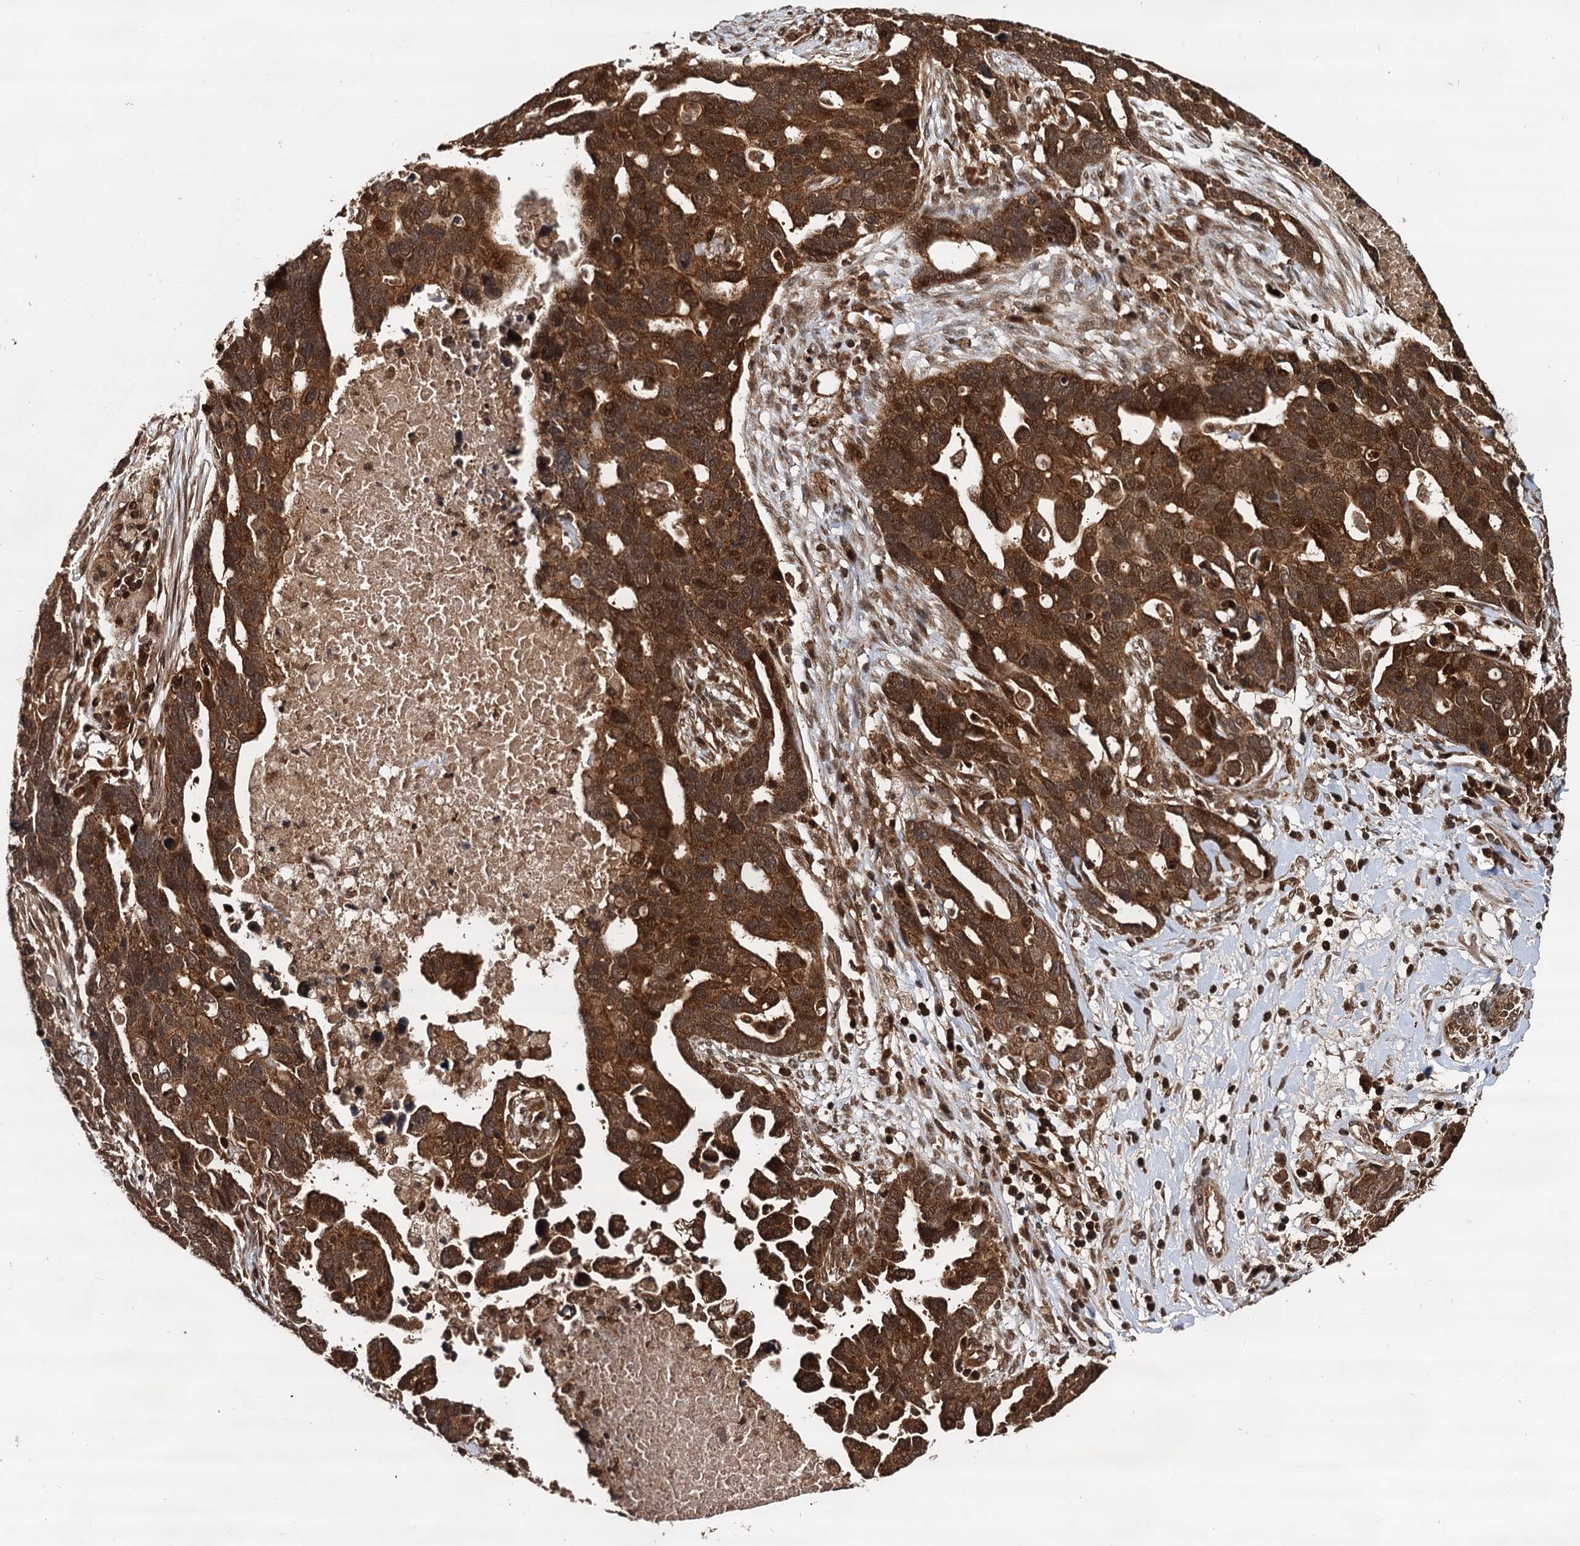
{"staining": {"intensity": "strong", "quantity": ">75%", "location": "cytoplasmic/membranous,nuclear"}, "tissue": "ovarian cancer", "cell_type": "Tumor cells", "image_type": "cancer", "snomed": [{"axis": "morphology", "description": "Cystadenocarcinoma, serous, NOS"}, {"axis": "topography", "description": "Ovary"}], "caption": "Immunohistochemical staining of human serous cystadenocarcinoma (ovarian) reveals strong cytoplasmic/membranous and nuclear protein staining in about >75% of tumor cells.", "gene": "STUB1", "patient": {"sex": "female", "age": 54}}